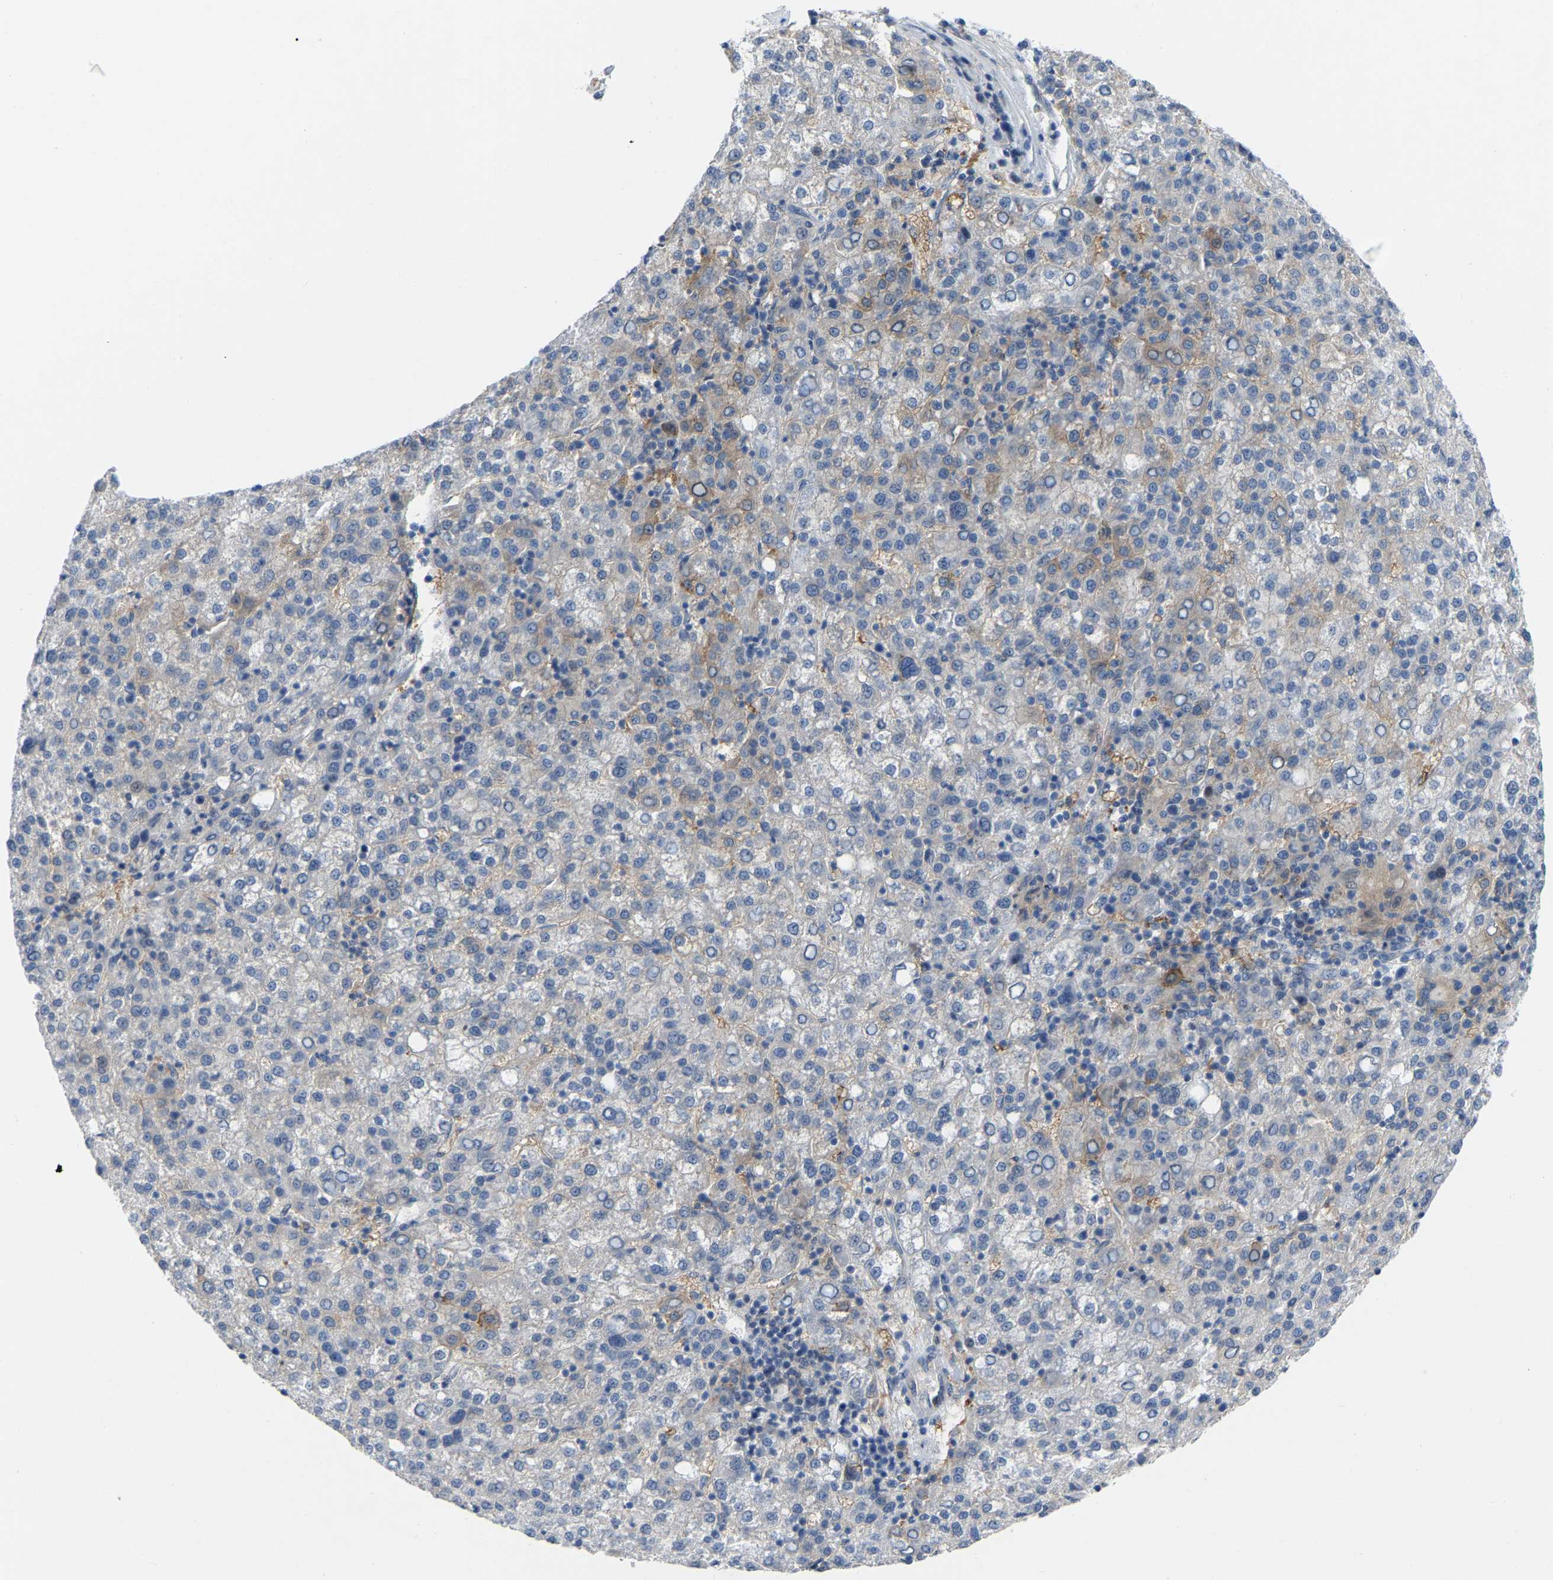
{"staining": {"intensity": "weak", "quantity": "<25%", "location": "cytoplasmic/membranous"}, "tissue": "liver cancer", "cell_type": "Tumor cells", "image_type": "cancer", "snomed": [{"axis": "morphology", "description": "Carcinoma, Hepatocellular, NOS"}, {"axis": "topography", "description": "Liver"}], "caption": "Immunohistochemistry (IHC) of human liver hepatocellular carcinoma displays no staining in tumor cells.", "gene": "ABTB2", "patient": {"sex": "female", "age": 58}}